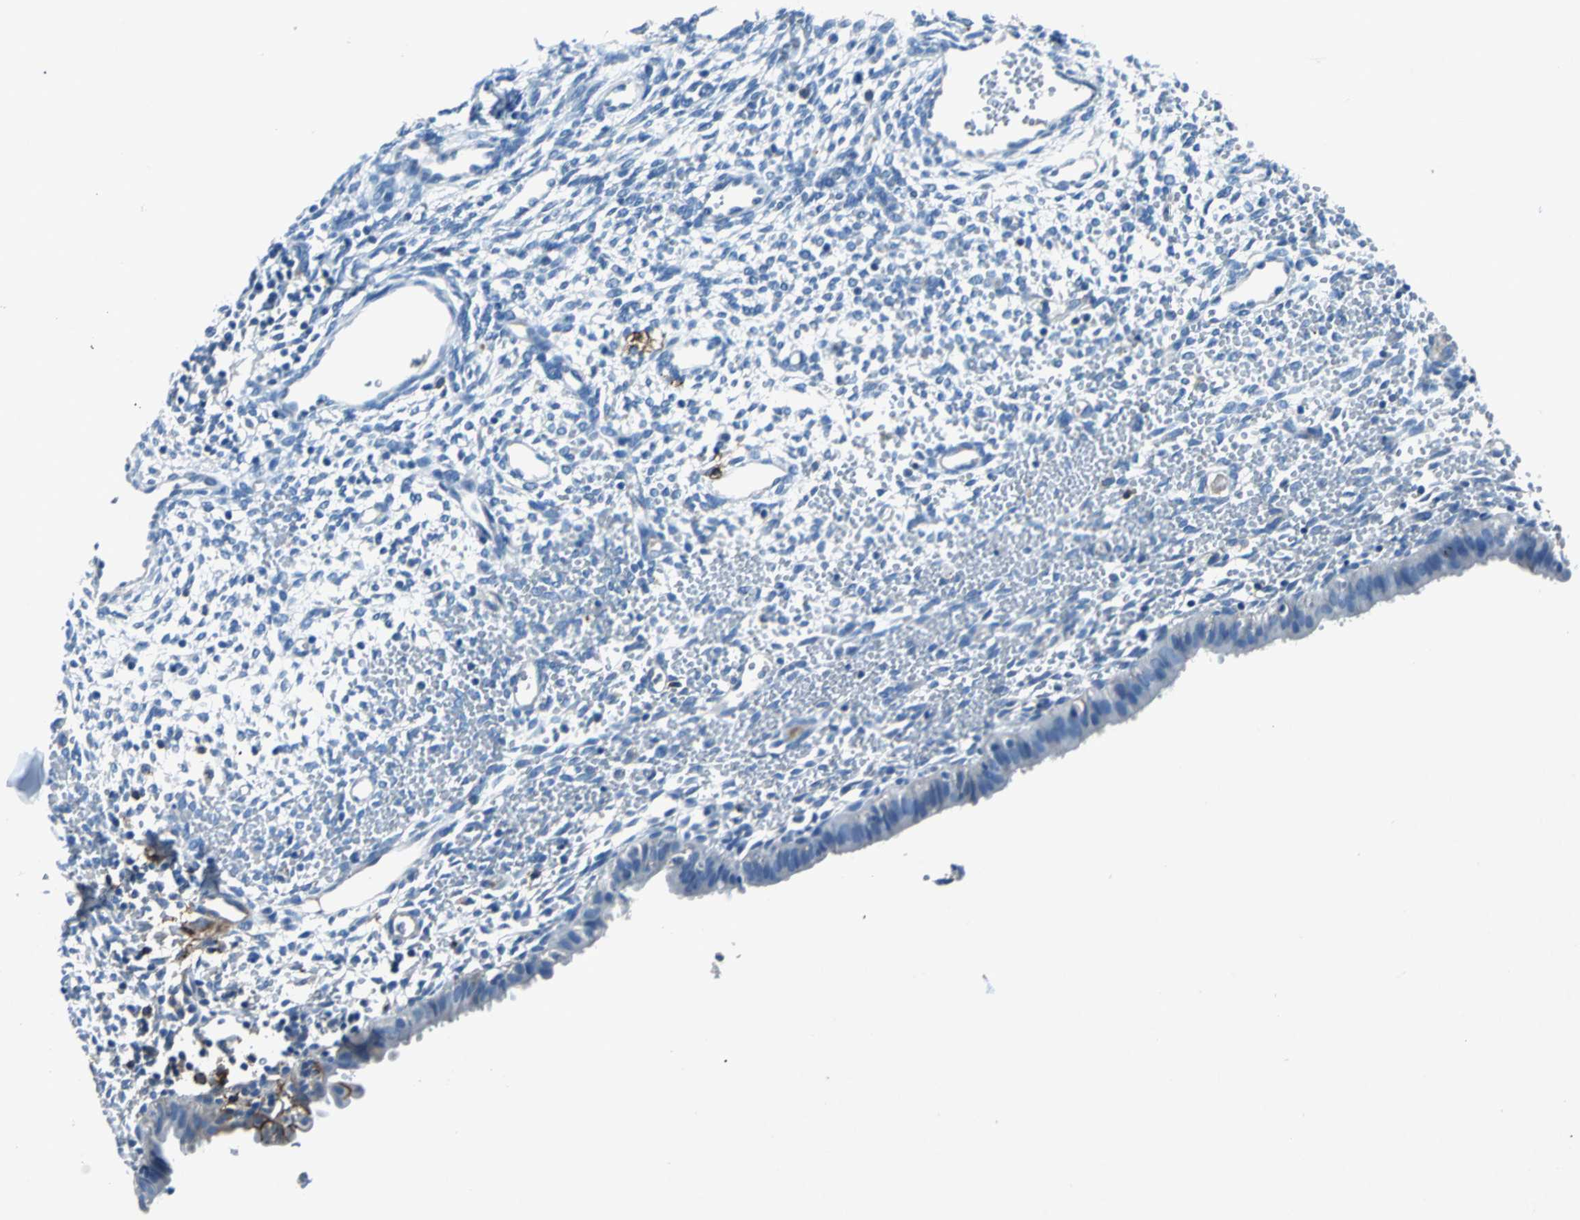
{"staining": {"intensity": "negative", "quantity": "none", "location": "none"}, "tissue": "endometrium", "cell_type": "Cells in endometrial stroma", "image_type": "normal", "snomed": [{"axis": "morphology", "description": "Normal tissue, NOS"}, {"axis": "topography", "description": "Endometrium"}], "caption": "IHC micrograph of benign human endometrium stained for a protein (brown), which exhibits no expression in cells in endometrial stroma. (DAB (3,3'-diaminobenzidine) IHC, high magnification).", "gene": "RPS13", "patient": {"sex": "female", "age": 61}}